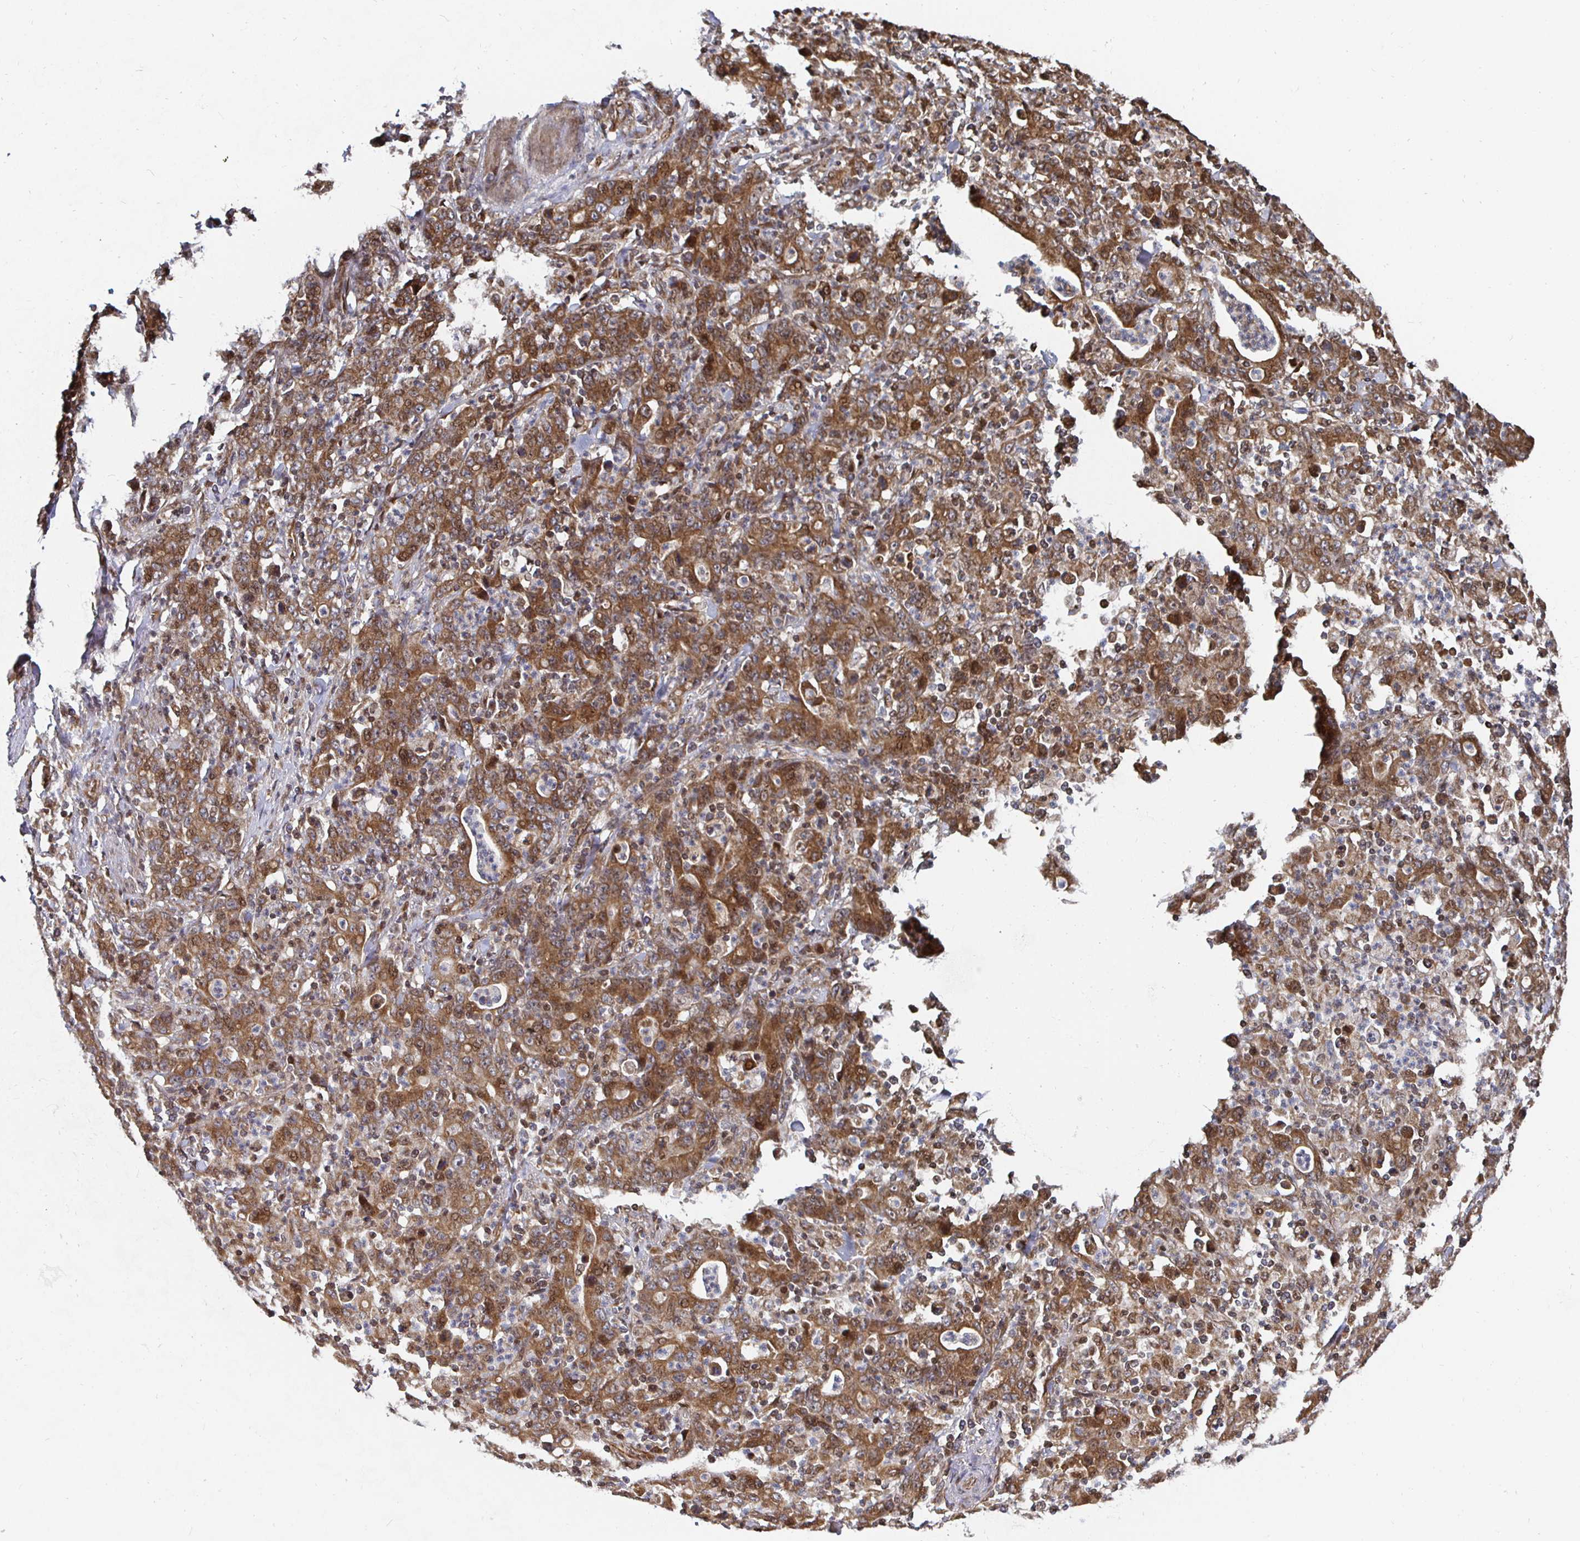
{"staining": {"intensity": "moderate", "quantity": ">75%", "location": "cytoplasmic/membranous,nuclear"}, "tissue": "stomach cancer", "cell_type": "Tumor cells", "image_type": "cancer", "snomed": [{"axis": "morphology", "description": "Adenocarcinoma, NOS"}, {"axis": "topography", "description": "Stomach, upper"}], "caption": "Immunohistochemistry micrograph of human stomach adenocarcinoma stained for a protein (brown), which demonstrates medium levels of moderate cytoplasmic/membranous and nuclear staining in about >75% of tumor cells.", "gene": "TBKBP1", "patient": {"sex": "male", "age": 69}}